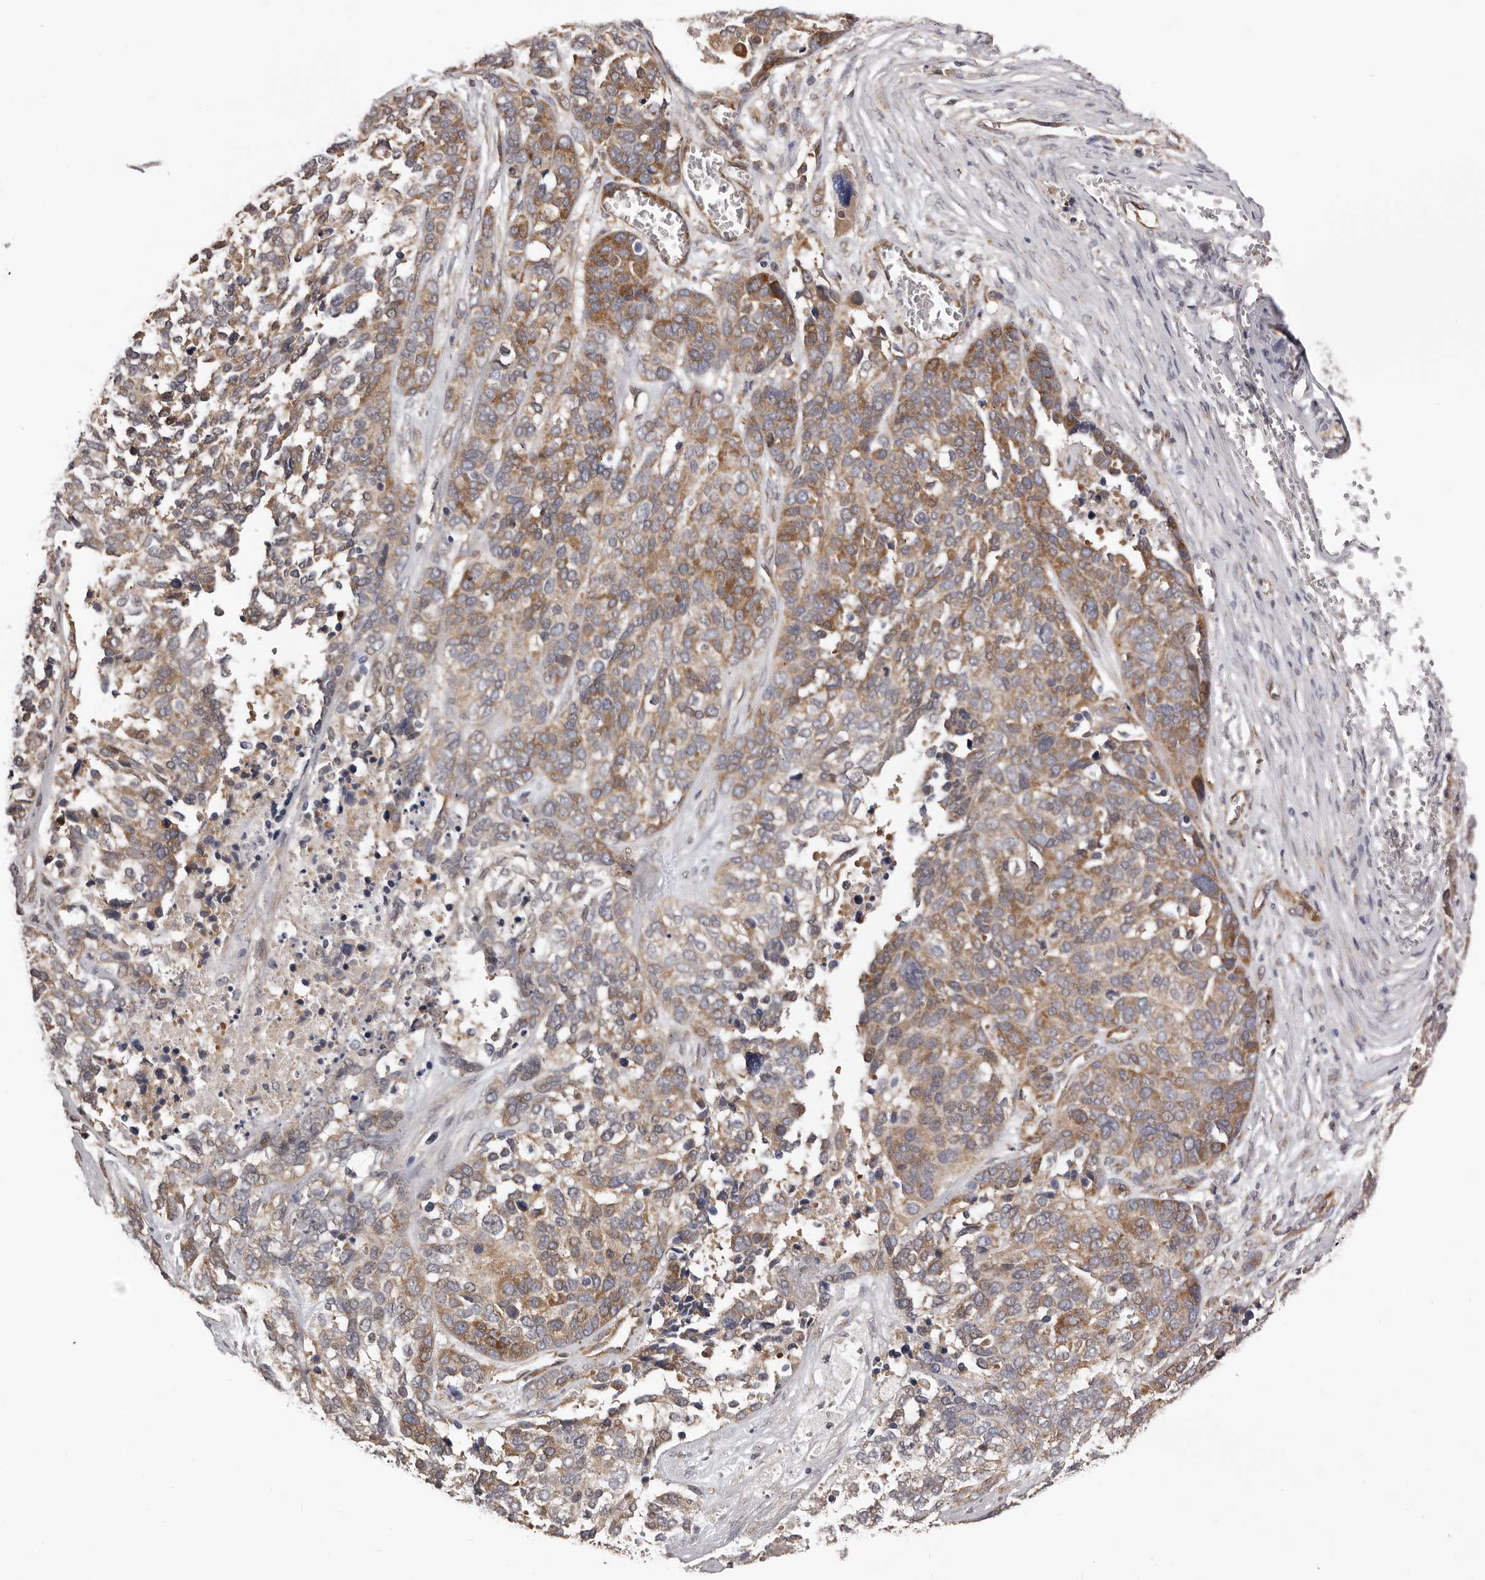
{"staining": {"intensity": "moderate", "quantity": ">75%", "location": "cytoplasmic/membranous"}, "tissue": "ovarian cancer", "cell_type": "Tumor cells", "image_type": "cancer", "snomed": [{"axis": "morphology", "description": "Cystadenocarcinoma, serous, NOS"}, {"axis": "topography", "description": "Ovary"}], "caption": "The histopathology image exhibits staining of ovarian cancer, revealing moderate cytoplasmic/membranous protein expression (brown color) within tumor cells.", "gene": "VPS37A", "patient": {"sex": "female", "age": 44}}